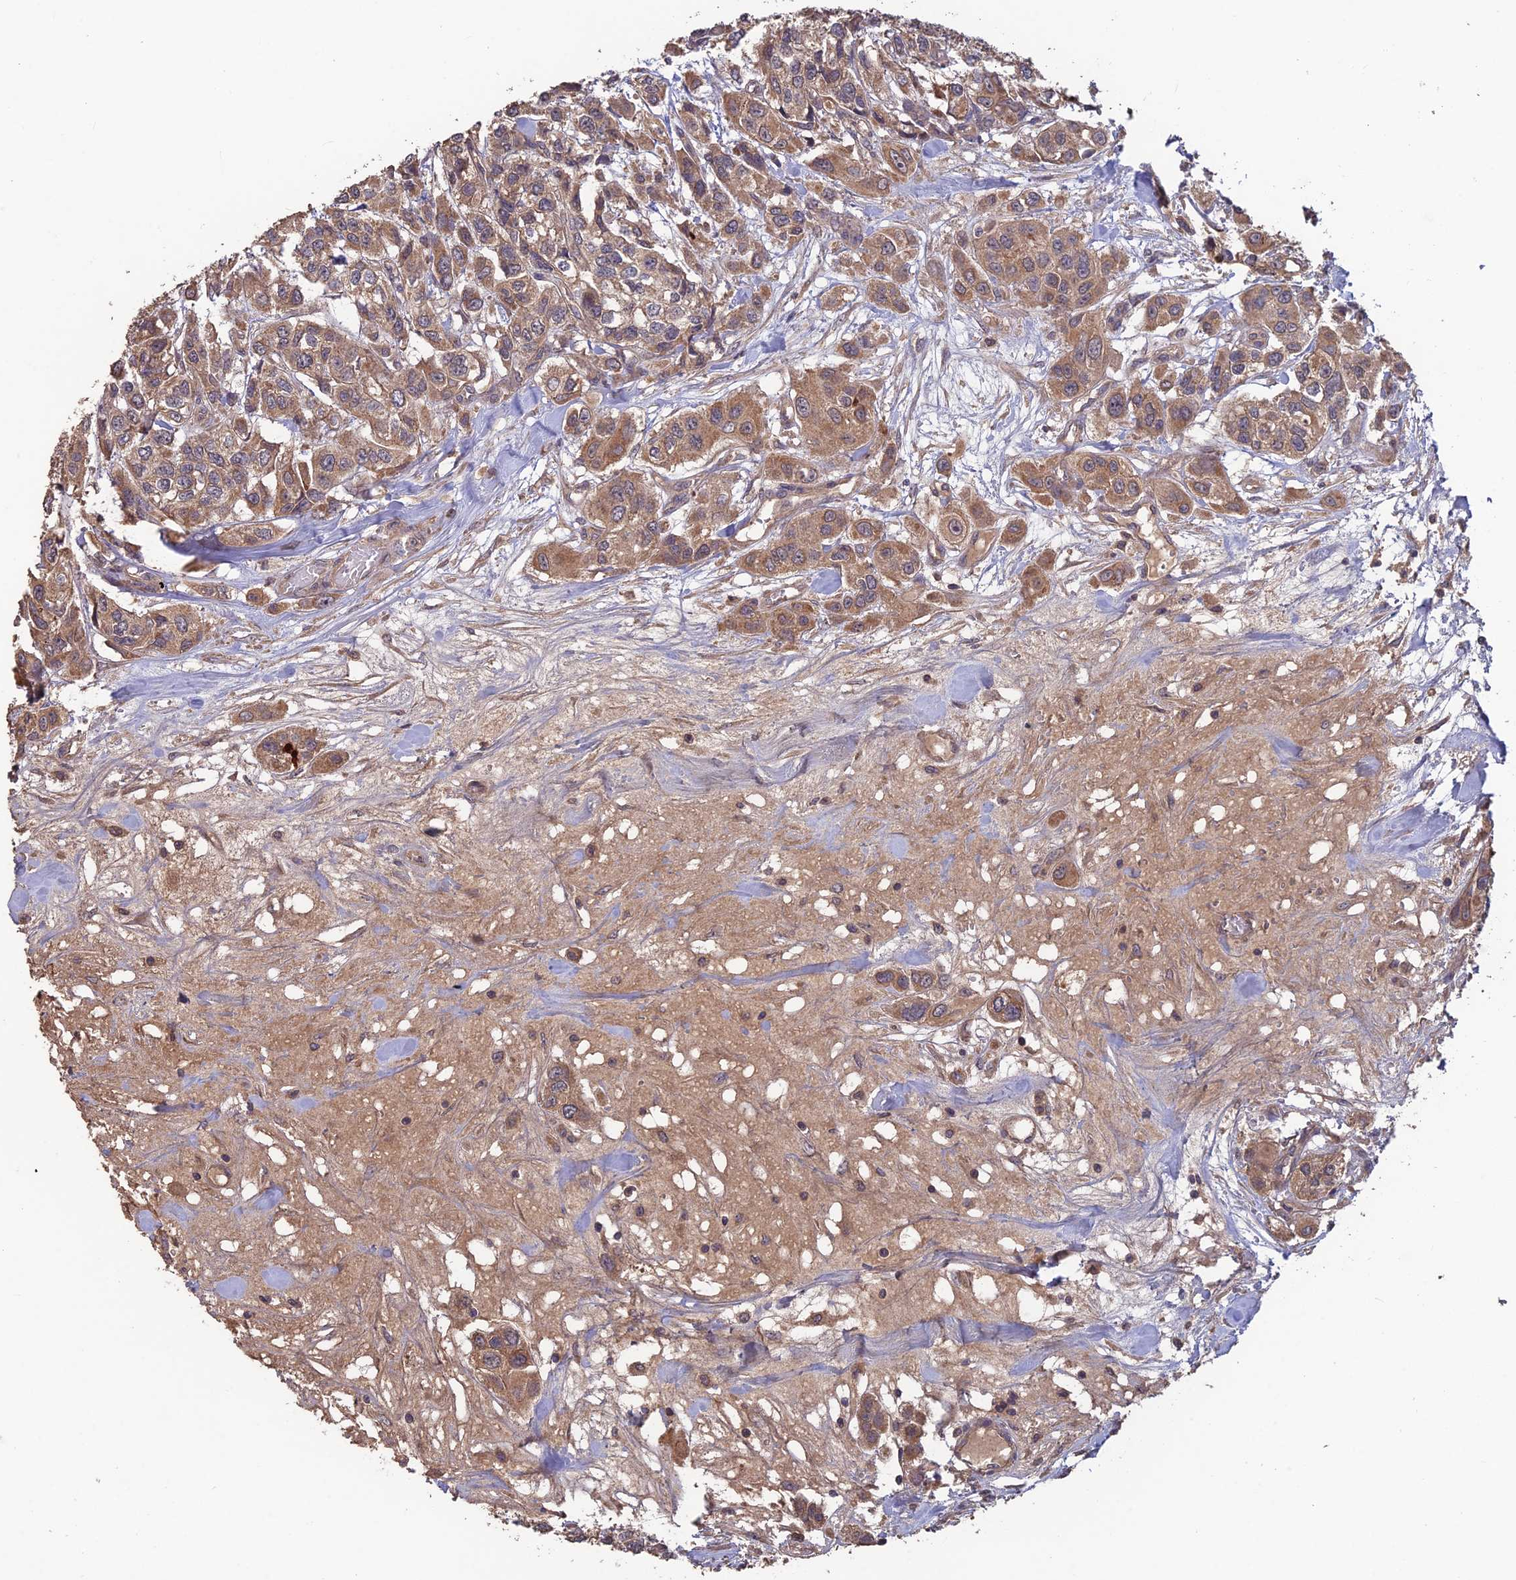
{"staining": {"intensity": "moderate", "quantity": ">75%", "location": "cytoplasmic/membranous"}, "tissue": "urothelial cancer", "cell_type": "Tumor cells", "image_type": "cancer", "snomed": [{"axis": "morphology", "description": "Urothelial carcinoma, High grade"}, {"axis": "topography", "description": "Urinary bladder"}], "caption": "This histopathology image shows urothelial cancer stained with immunohistochemistry to label a protein in brown. The cytoplasmic/membranous of tumor cells show moderate positivity for the protein. Nuclei are counter-stained blue.", "gene": "SHISA5", "patient": {"sex": "male", "age": 67}}